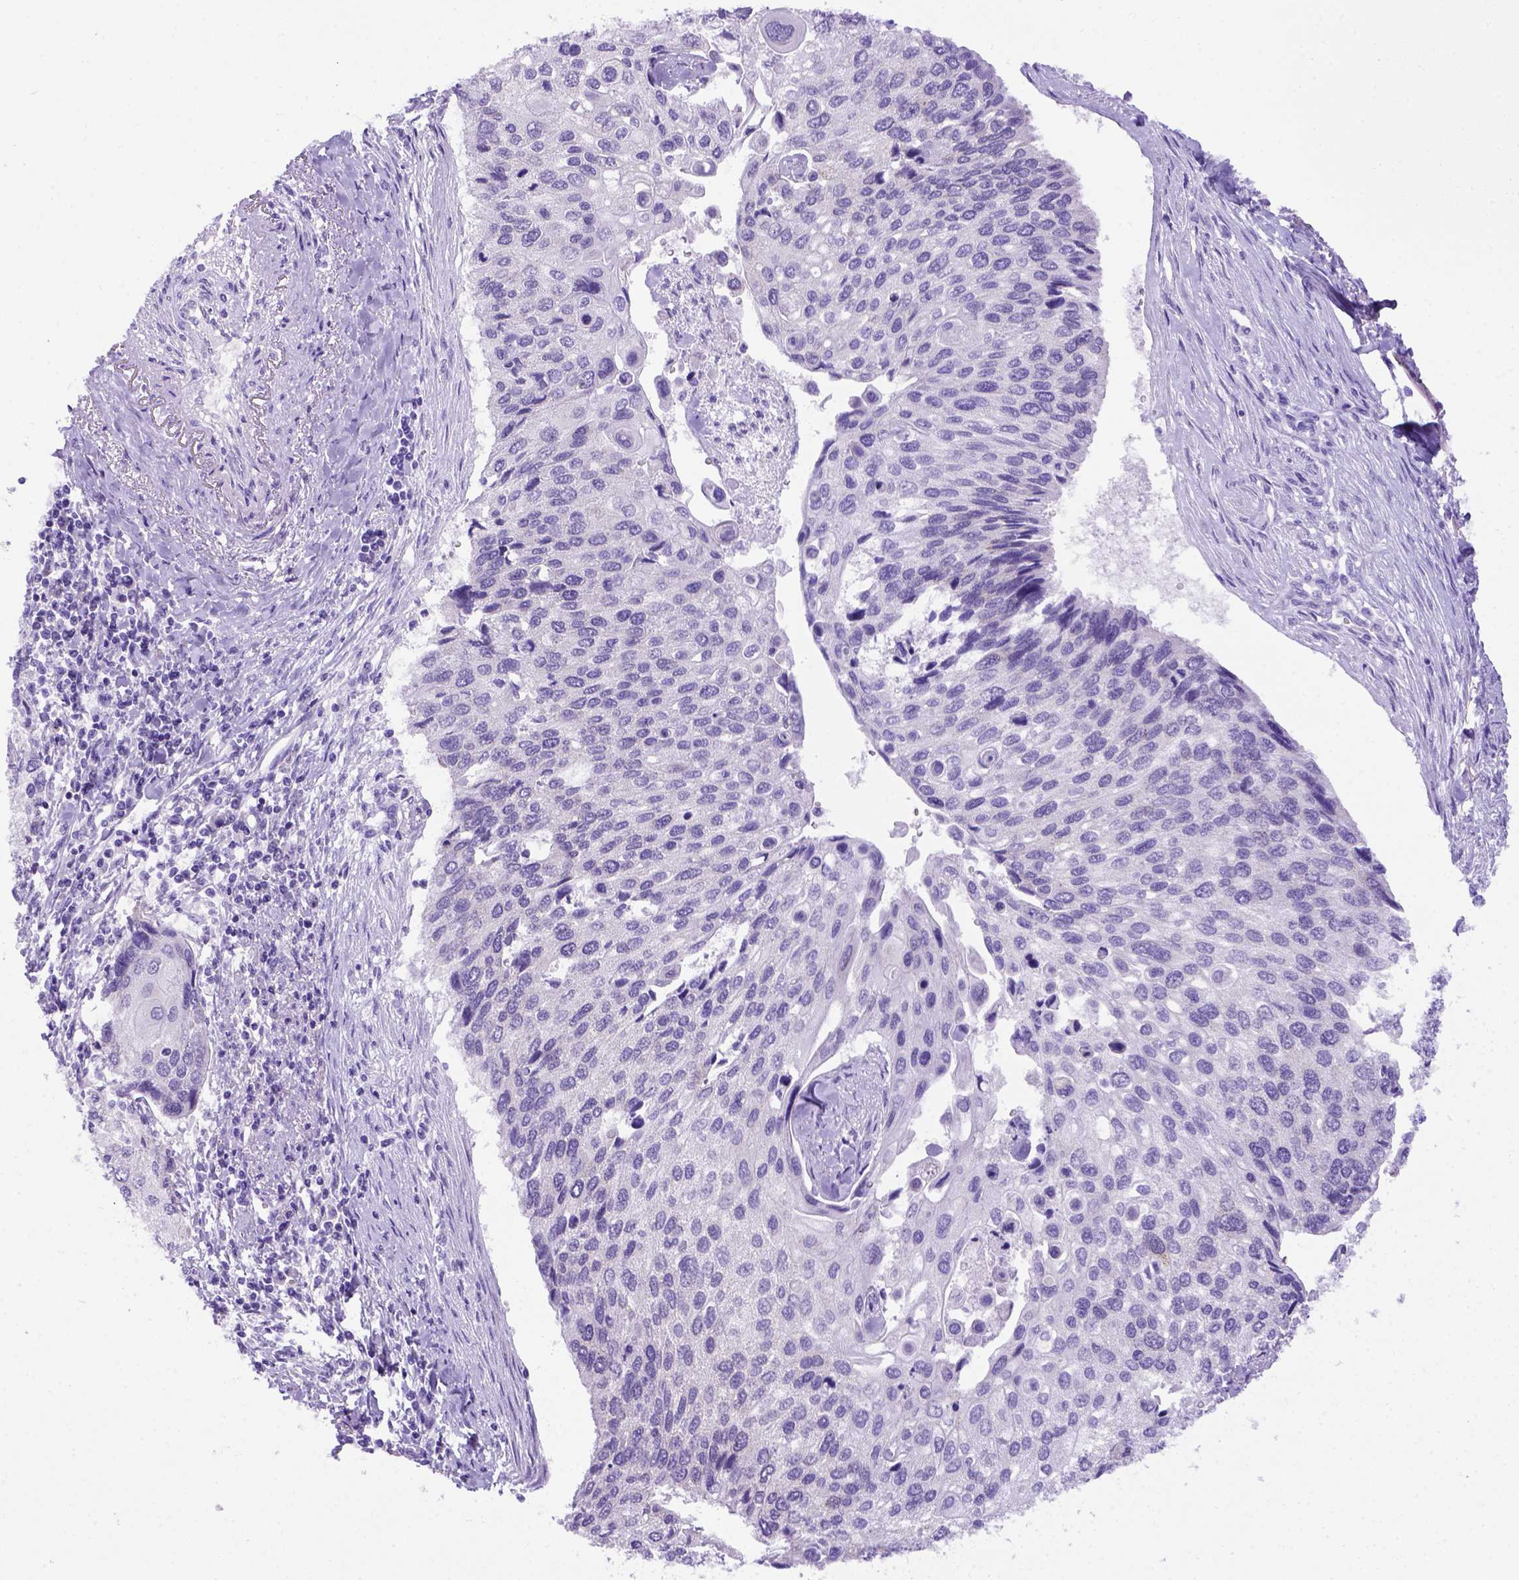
{"staining": {"intensity": "negative", "quantity": "none", "location": "none"}, "tissue": "lung cancer", "cell_type": "Tumor cells", "image_type": "cancer", "snomed": [{"axis": "morphology", "description": "Squamous cell carcinoma, NOS"}, {"axis": "morphology", "description": "Squamous cell carcinoma, metastatic, NOS"}, {"axis": "topography", "description": "Lung"}], "caption": "DAB immunohistochemical staining of human lung cancer exhibits no significant staining in tumor cells. (DAB (3,3'-diaminobenzidine) immunohistochemistry visualized using brightfield microscopy, high magnification).", "gene": "FOXI1", "patient": {"sex": "male", "age": 63}}